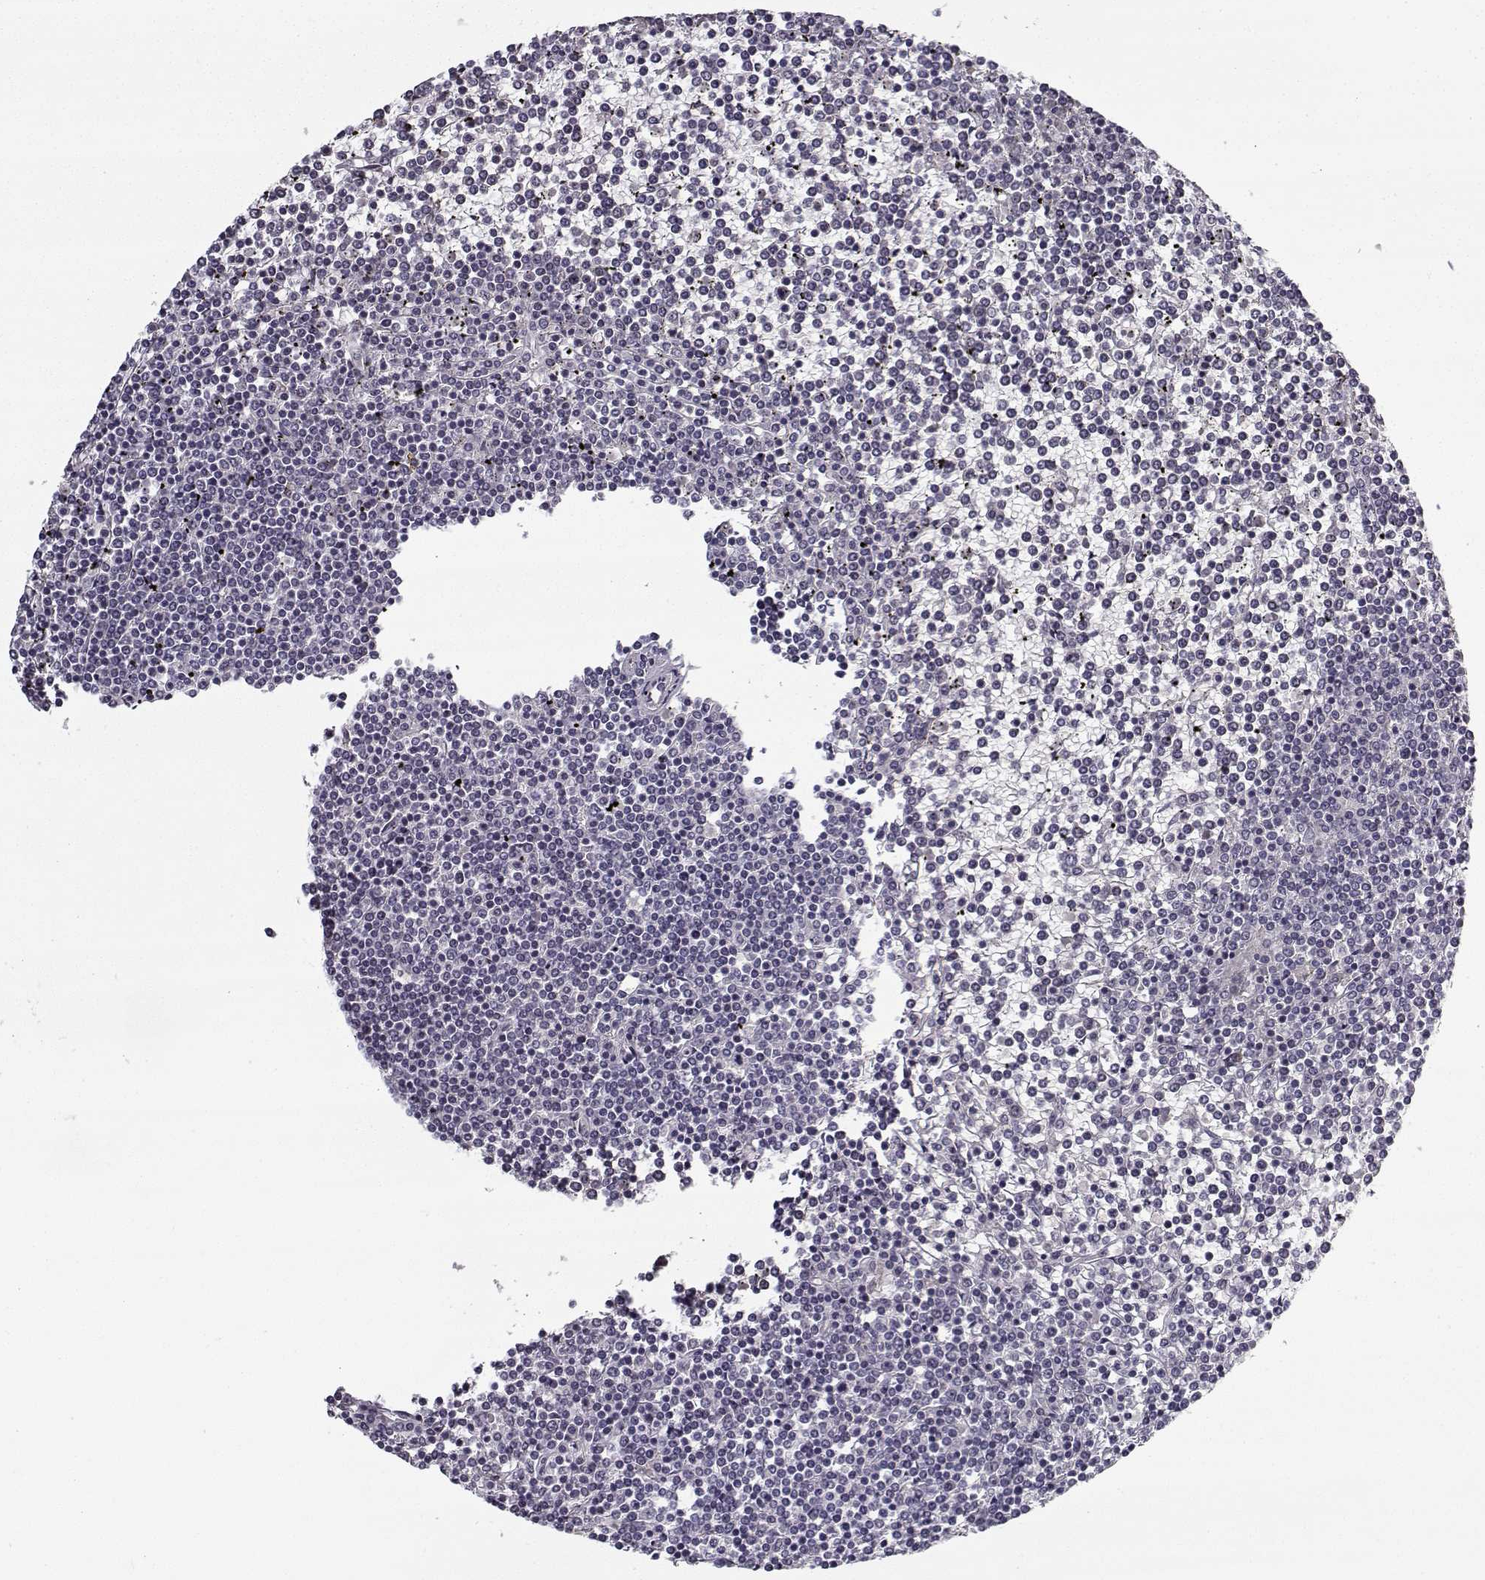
{"staining": {"intensity": "negative", "quantity": "none", "location": "none"}, "tissue": "lymphoma", "cell_type": "Tumor cells", "image_type": "cancer", "snomed": [{"axis": "morphology", "description": "Malignant lymphoma, non-Hodgkin's type, Low grade"}, {"axis": "topography", "description": "Spleen"}], "caption": "IHC photomicrograph of neoplastic tissue: lymphoma stained with DAB reveals no significant protein staining in tumor cells.", "gene": "SNCA", "patient": {"sex": "female", "age": 19}}